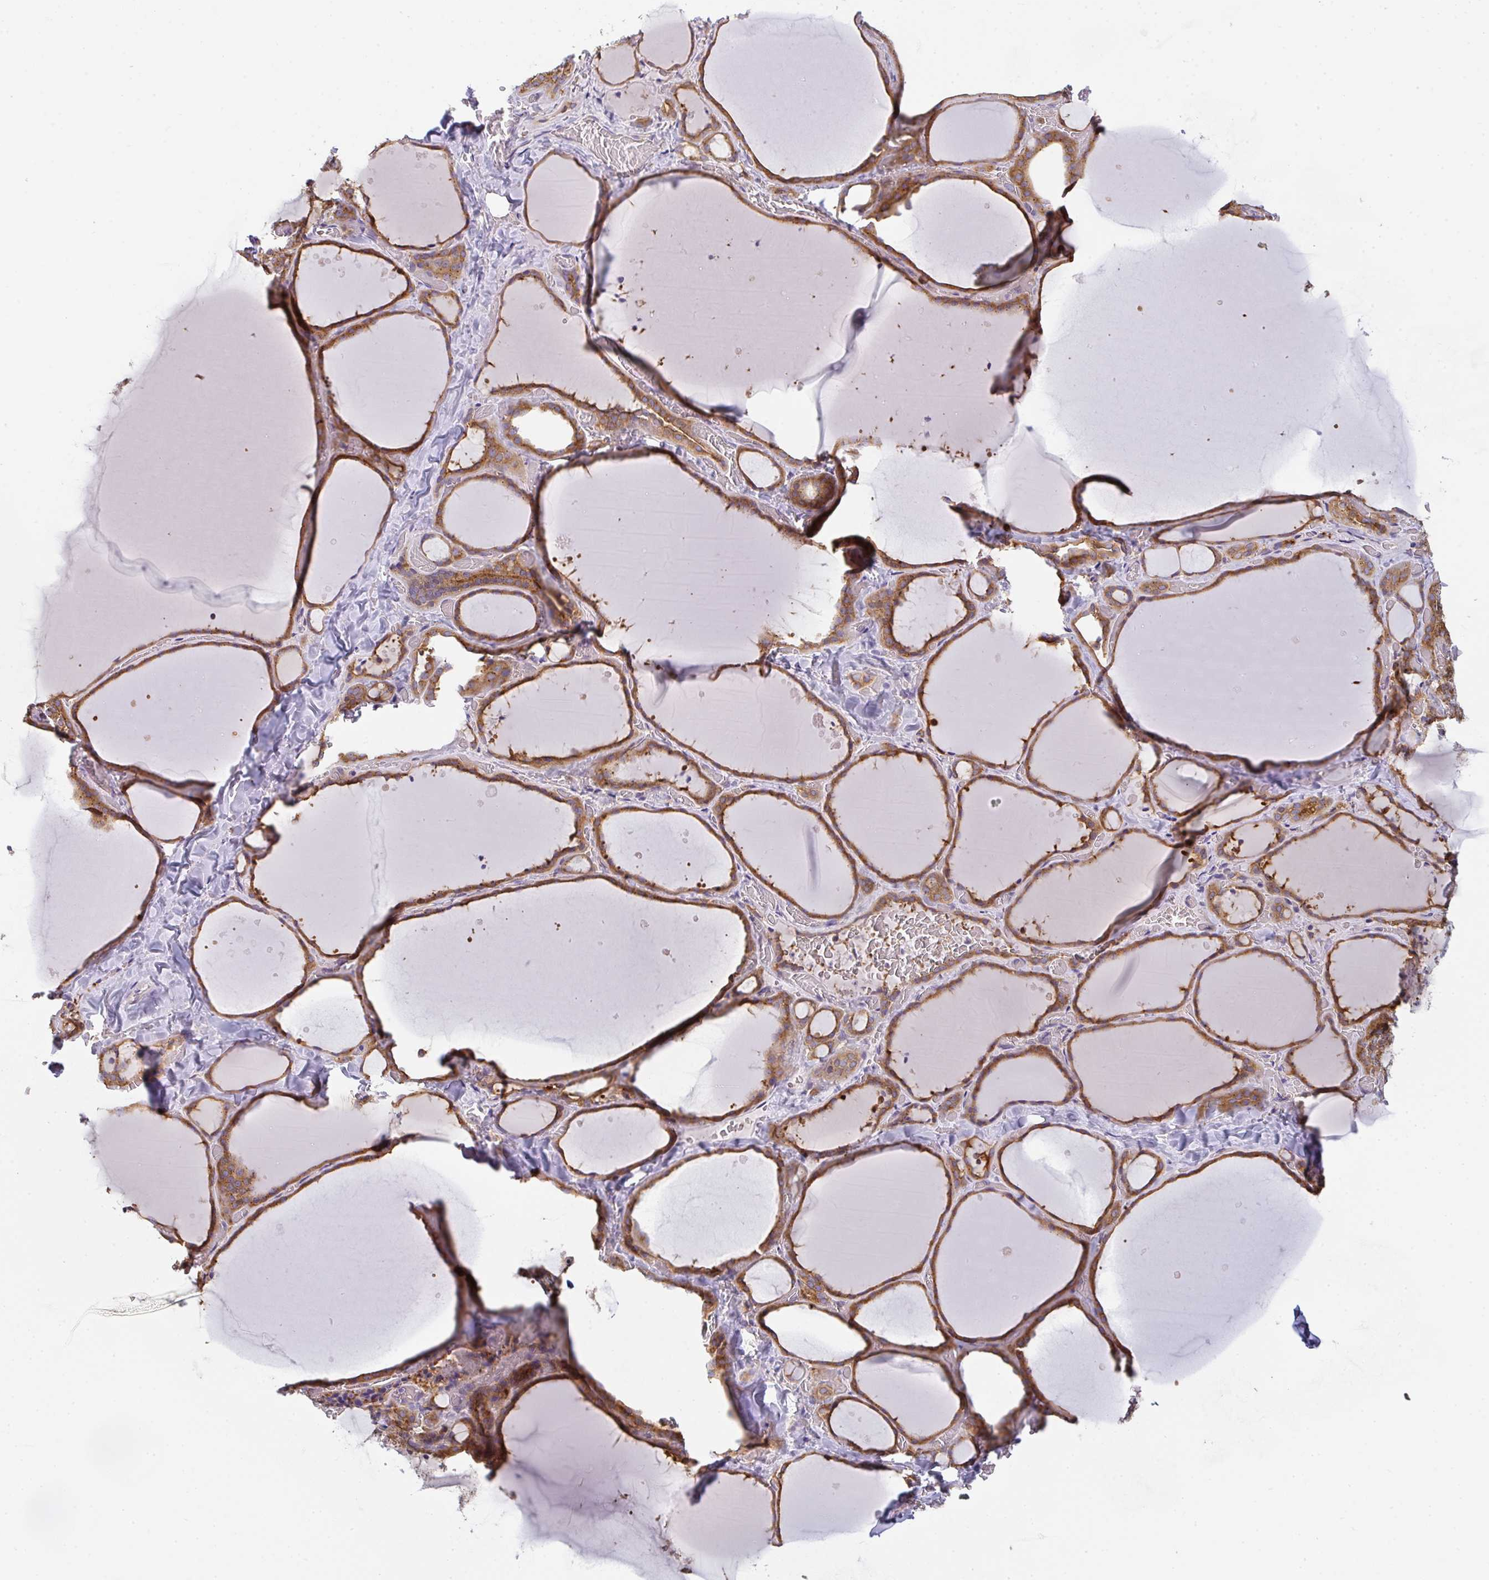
{"staining": {"intensity": "moderate", "quantity": ">75%", "location": "cytoplasmic/membranous"}, "tissue": "thyroid gland", "cell_type": "Glandular cells", "image_type": "normal", "snomed": [{"axis": "morphology", "description": "Normal tissue, NOS"}, {"axis": "topography", "description": "Thyroid gland"}], "caption": "This micrograph demonstrates benign thyroid gland stained with IHC to label a protein in brown. The cytoplasmic/membranous of glandular cells show moderate positivity for the protein. Nuclei are counter-stained blue.", "gene": "SNX5", "patient": {"sex": "female", "age": 36}}